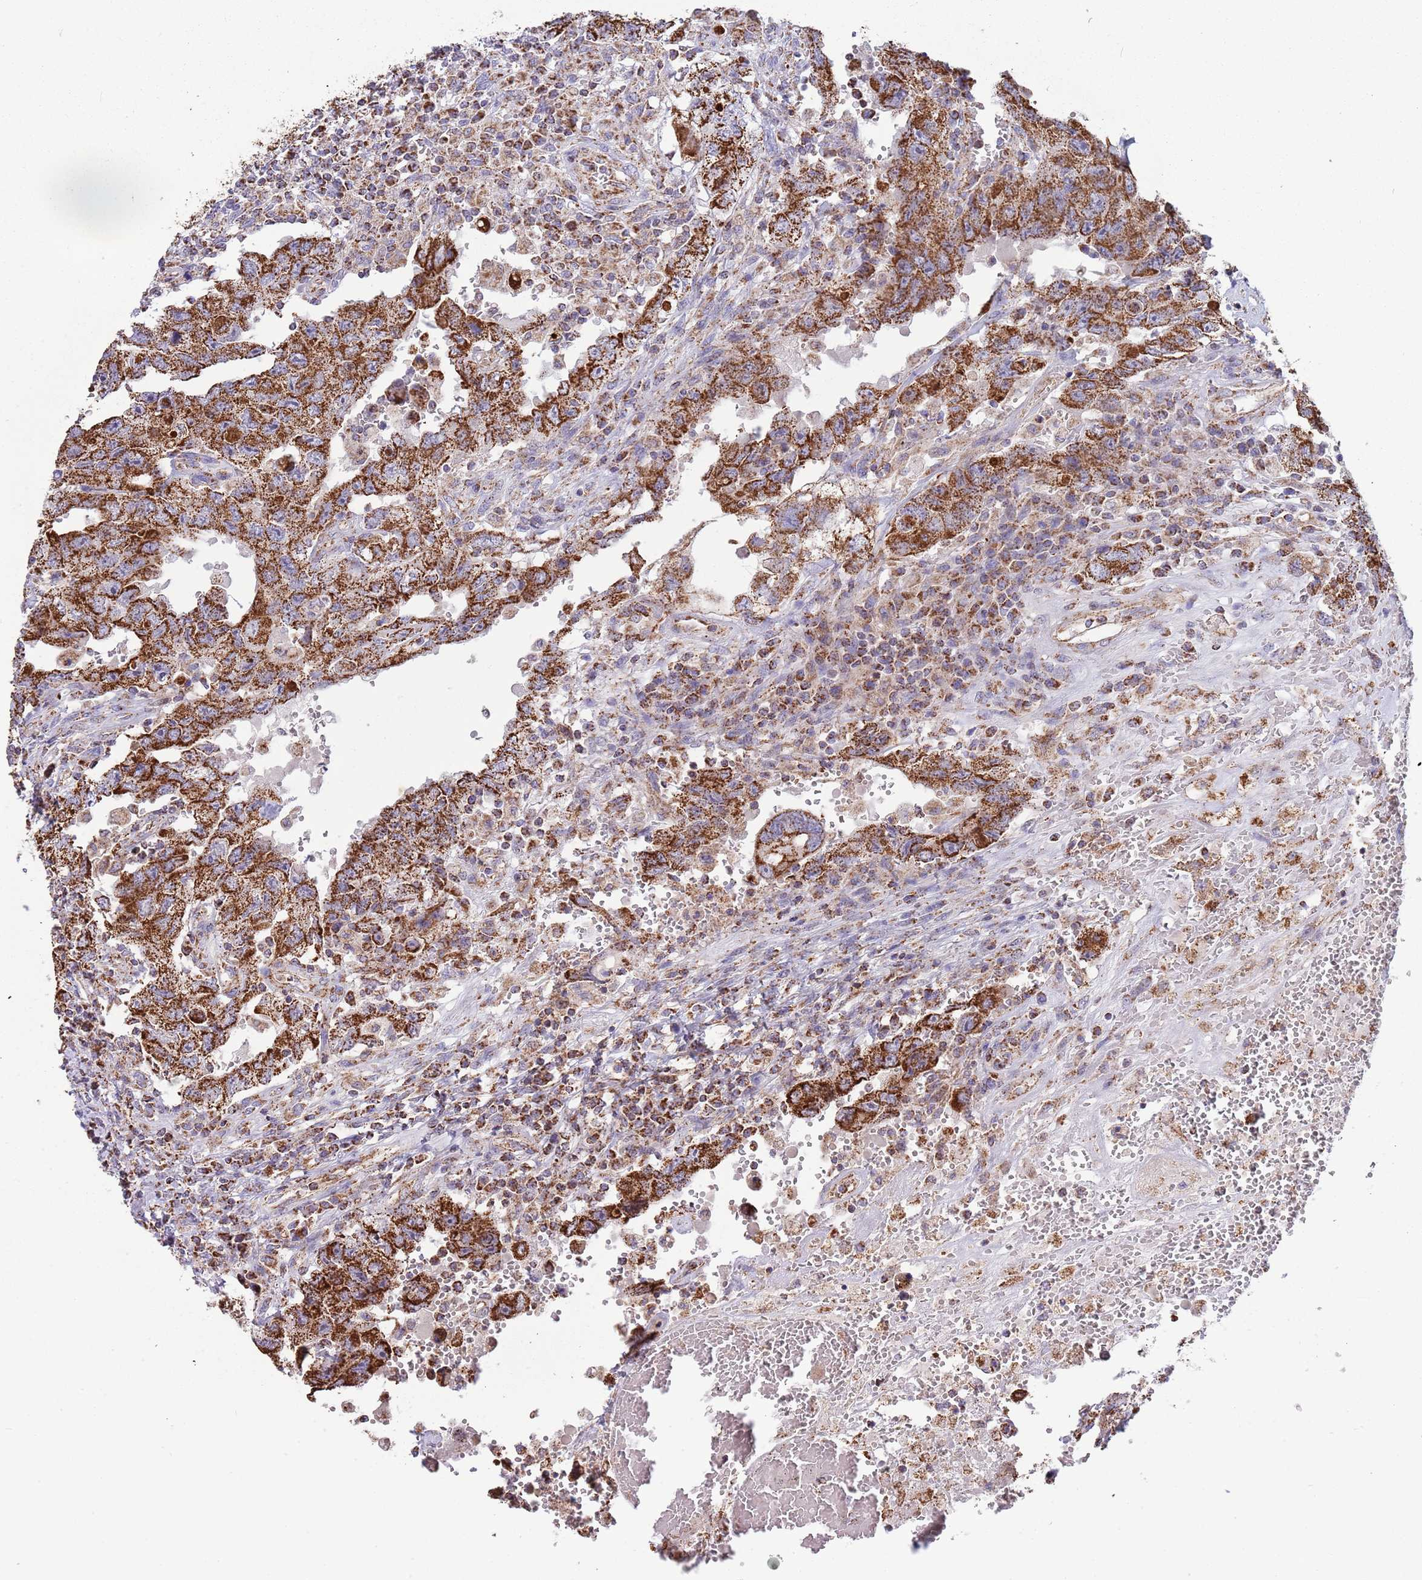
{"staining": {"intensity": "strong", "quantity": ">75%", "location": "cytoplasmic/membranous"}, "tissue": "testis cancer", "cell_type": "Tumor cells", "image_type": "cancer", "snomed": [{"axis": "morphology", "description": "Carcinoma, Embryonal, NOS"}, {"axis": "topography", "description": "Testis"}], "caption": "An image of testis cancer stained for a protein exhibits strong cytoplasmic/membranous brown staining in tumor cells. (IHC, brightfield microscopy, high magnification).", "gene": "VPS16", "patient": {"sex": "male", "age": 26}}